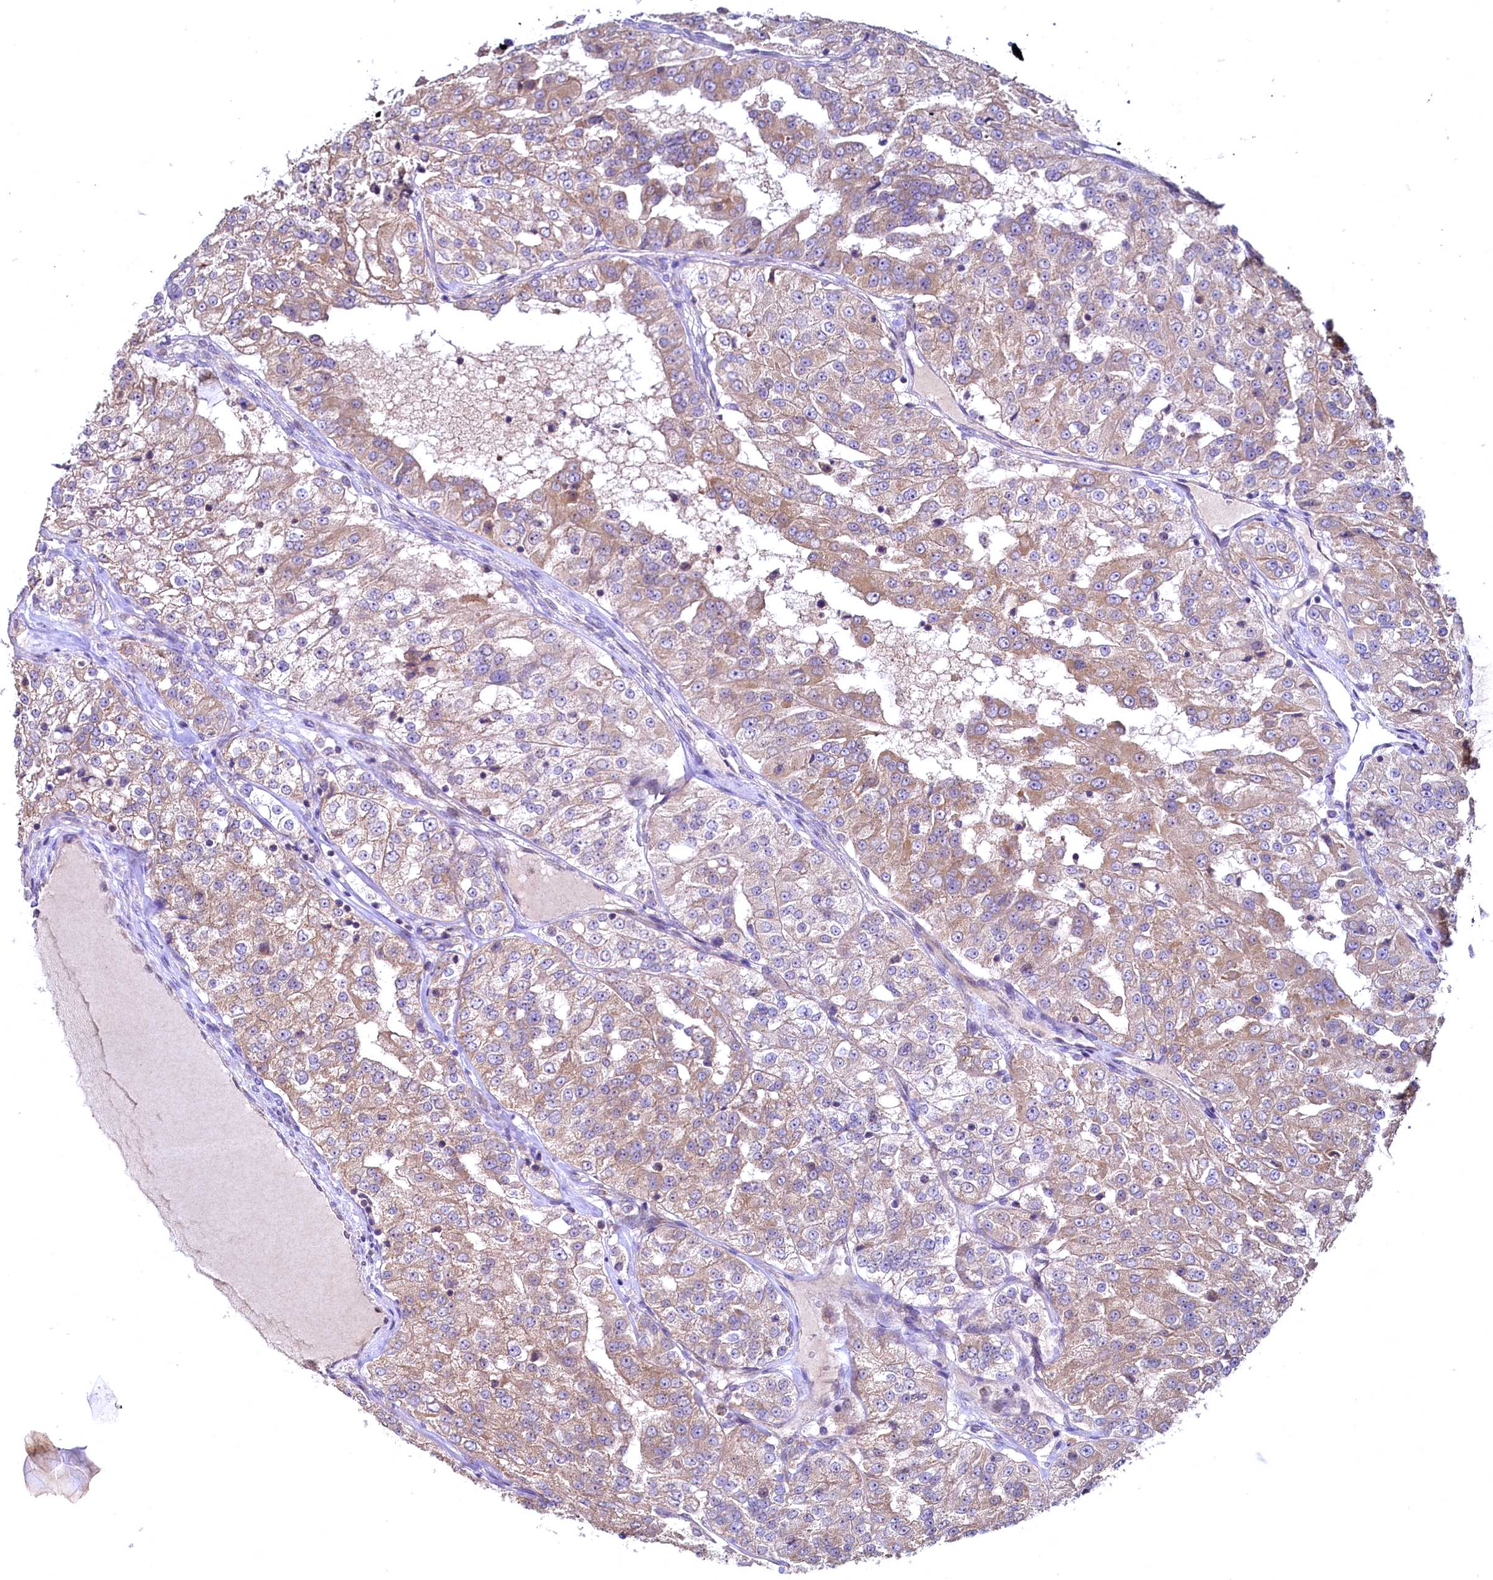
{"staining": {"intensity": "weak", "quantity": ">75%", "location": "cytoplasmic/membranous"}, "tissue": "renal cancer", "cell_type": "Tumor cells", "image_type": "cancer", "snomed": [{"axis": "morphology", "description": "Adenocarcinoma, NOS"}, {"axis": "topography", "description": "Kidney"}], "caption": "A brown stain shows weak cytoplasmic/membranous expression of a protein in human renal adenocarcinoma tumor cells.", "gene": "MRPL57", "patient": {"sex": "female", "age": 63}}